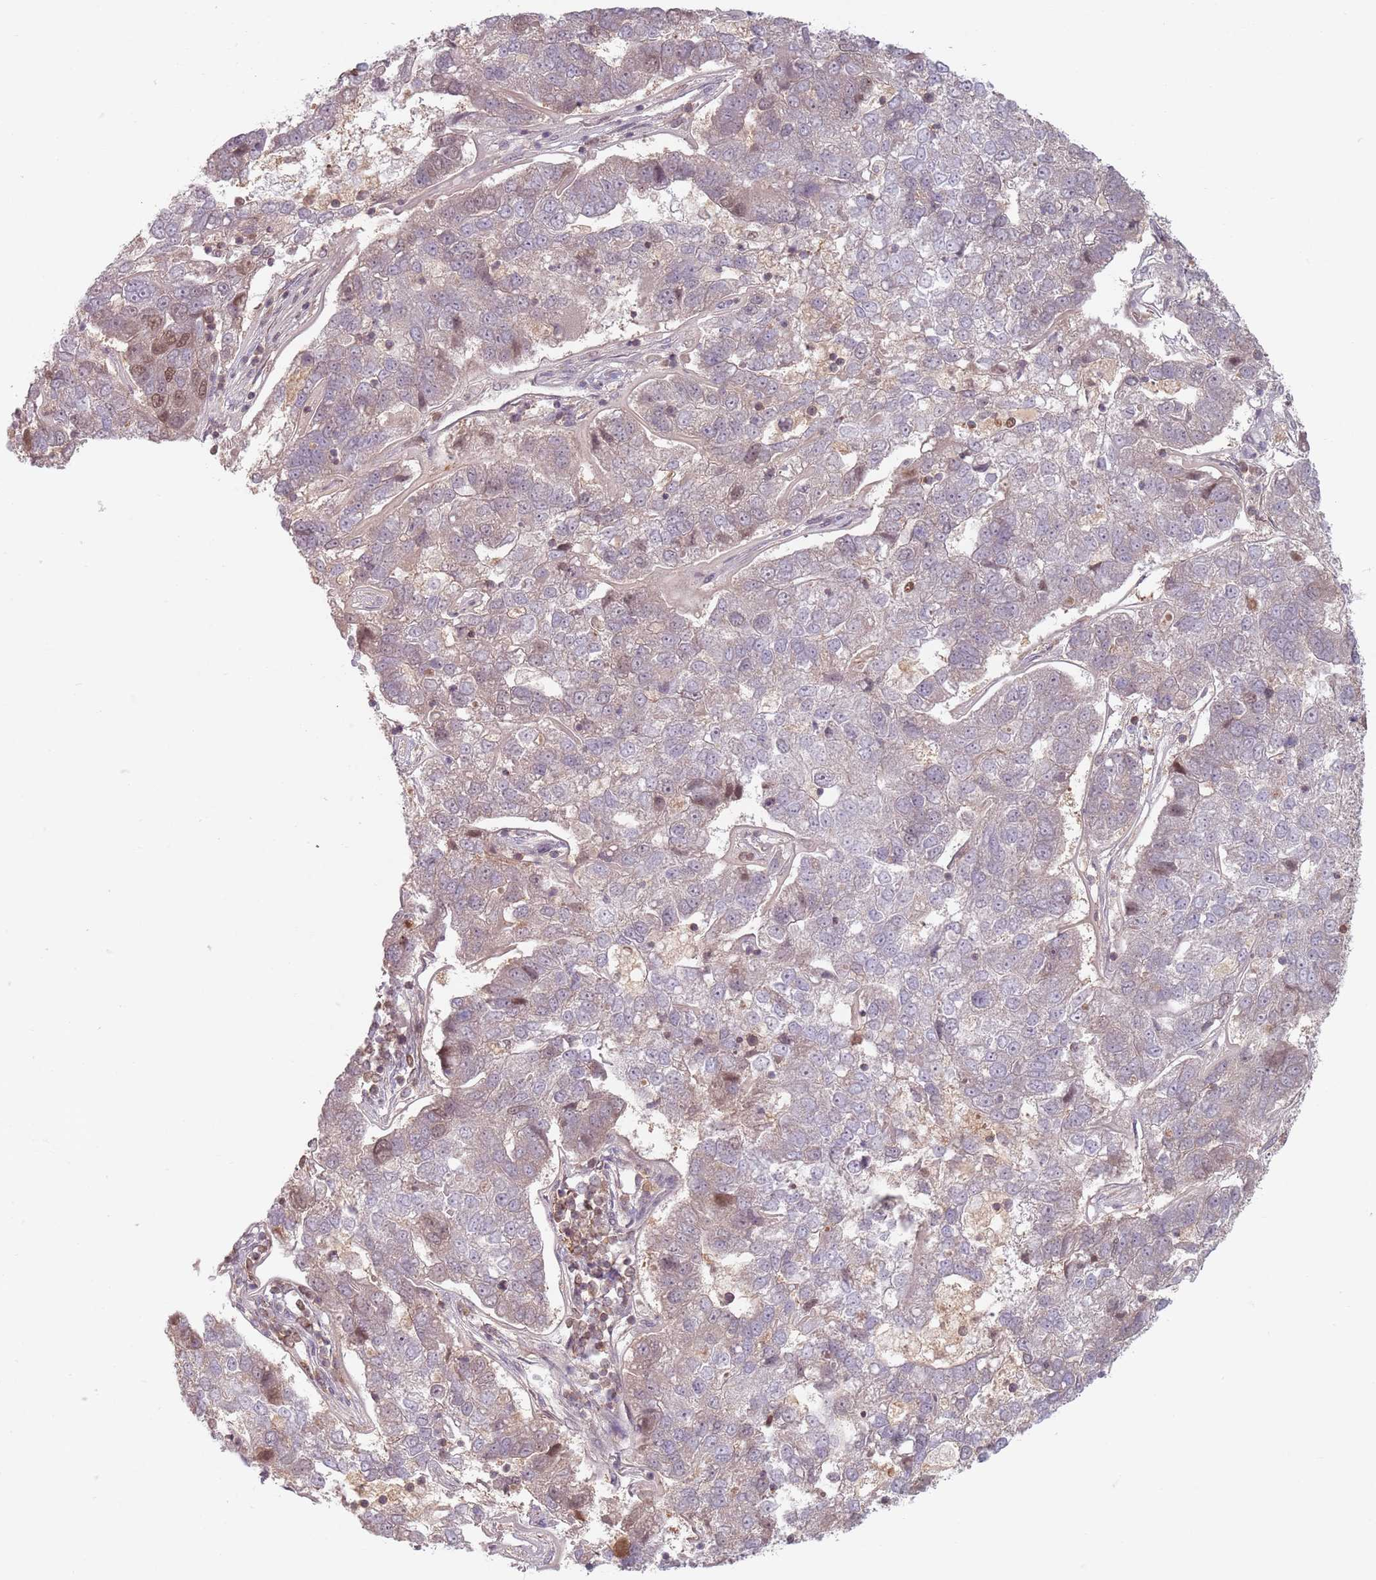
{"staining": {"intensity": "negative", "quantity": "none", "location": "none"}, "tissue": "pancreatic cancer", "cell_type": "Tumor cells", "image_type": "cancer", "snomed": [{"axis": "morphology", "description": "Adenocarcinoma, NOS"}, {"axis": "topography", "description": "Pancreas"}], "caption": "The image displays no staining of tumor cells in pancreatic cancer.", "gene": "NUP50", "patient": {"sex": "female", "age": 61}}